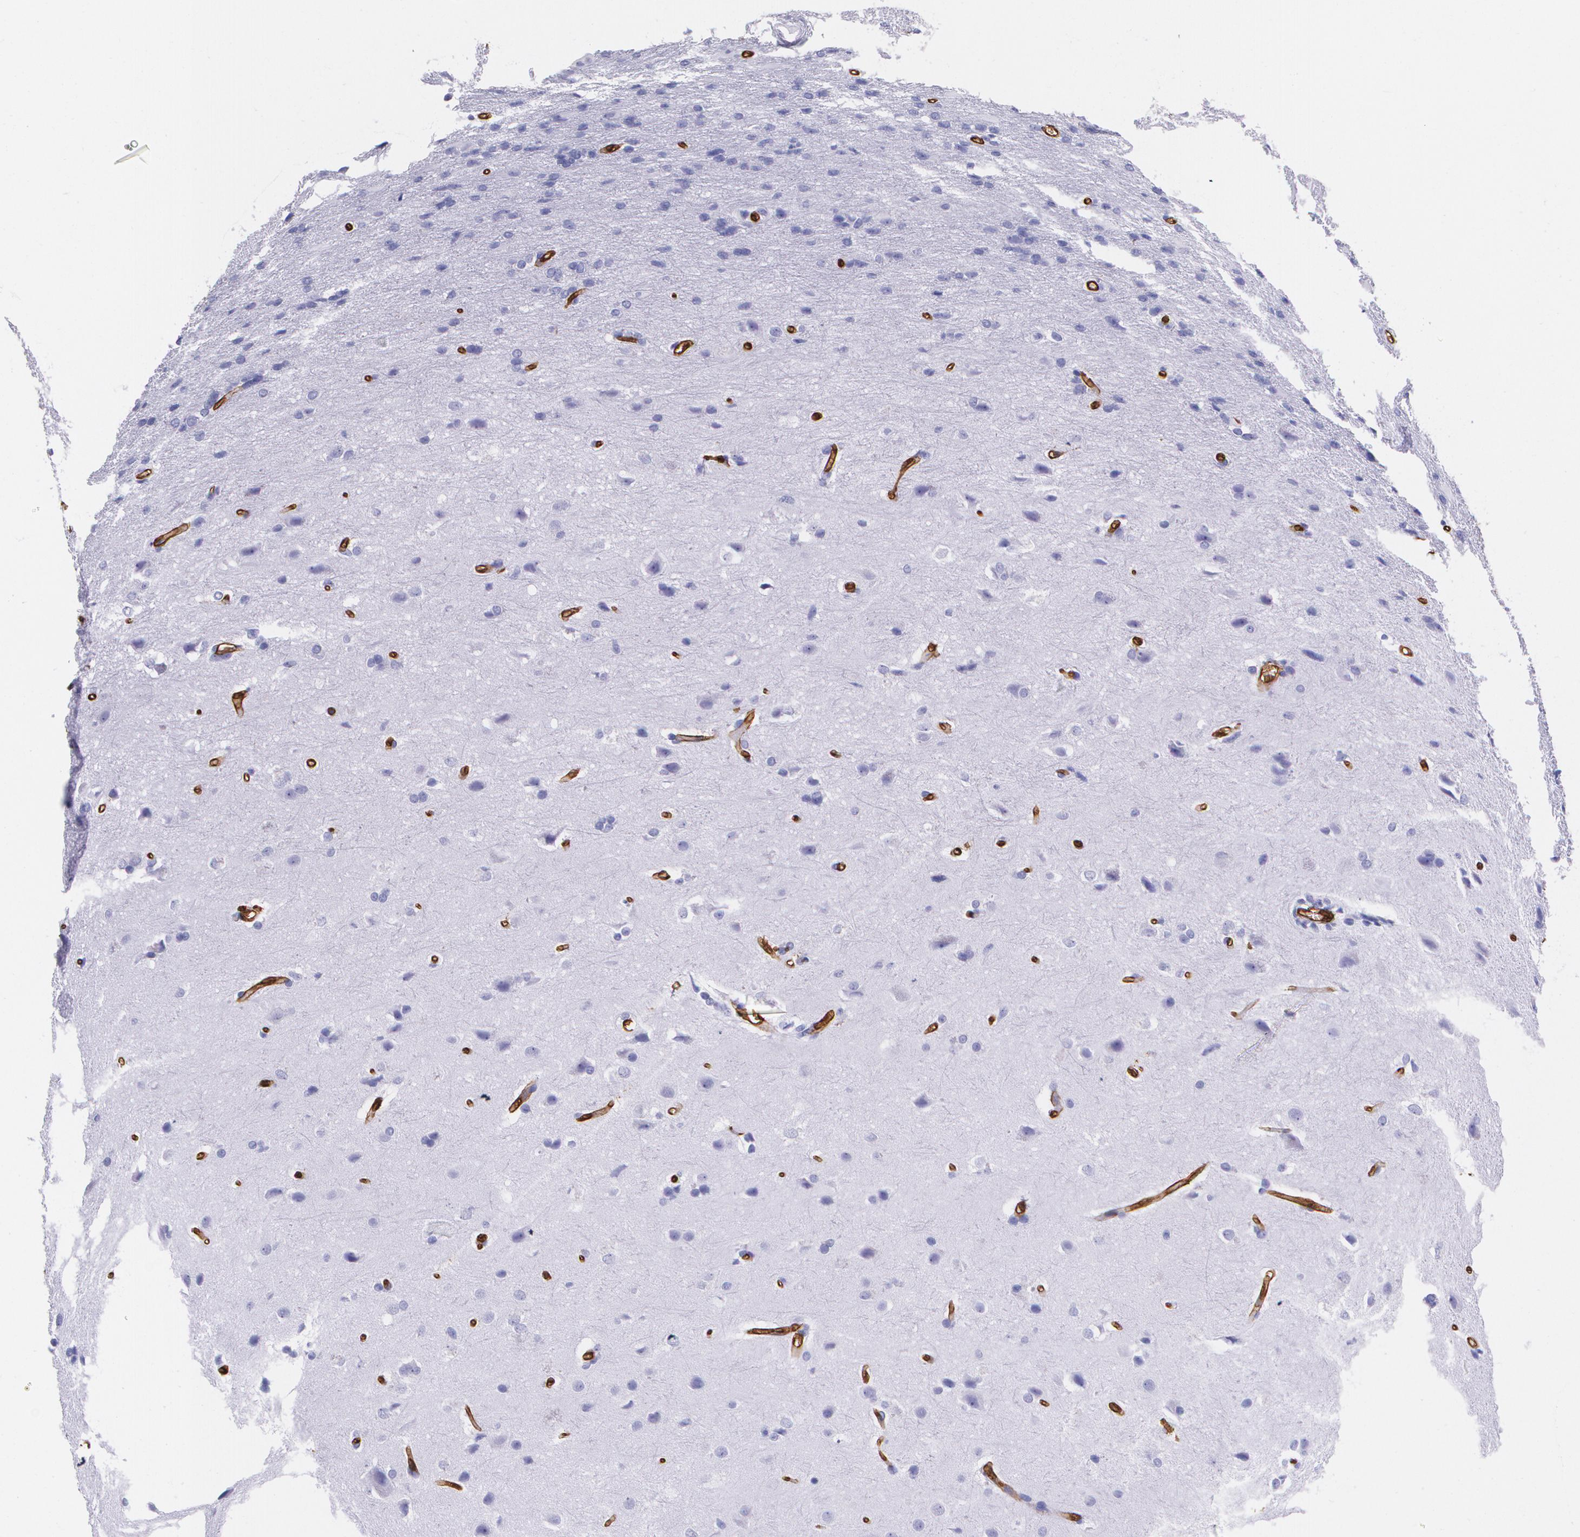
{"staining": {"intensity": "negative", "quantity": "none", "location": "none"}, "tissue": "glioma", "cell_type": "Tumor cells", "image_type": "cancer", "snomed": [{"axis": "morphology", "description": "Glioma, malignant, High grade"}, {"axis": "topography", "description": "Brain"}], "caption": "High magnification brightfield microscopy of malignant high-grade glioma stained with DAB (brown) and counterstained with hematoxylin (blue): tumor cells show no significant staining.", "gene": "MMP2", "patient": {"sex": "male", "age": 68}}